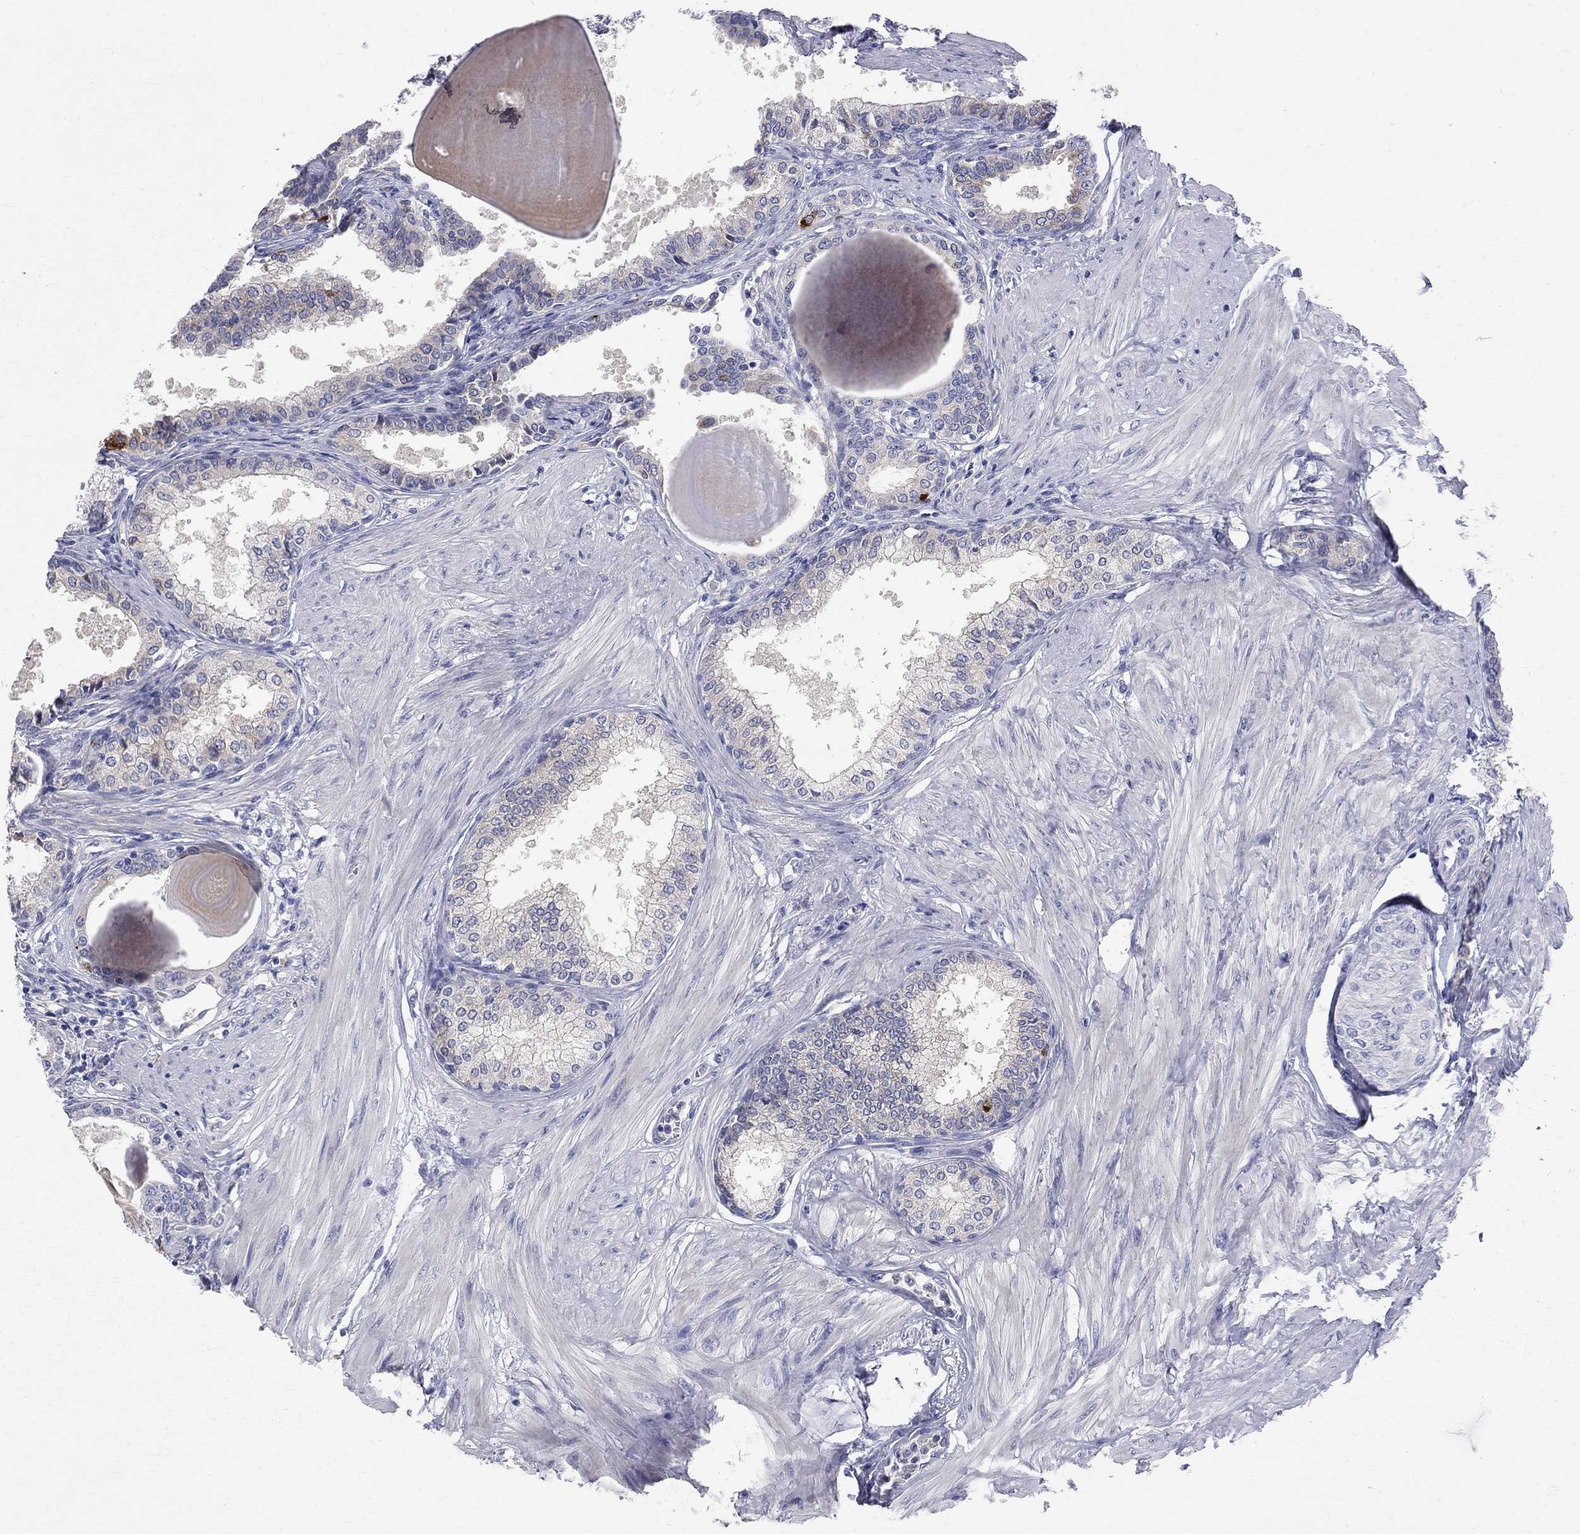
{"staining": {"intensity": "moderate", "quantity": "<25%", "location": "cytoplasmic/membranous"}, "tissue": "prostate", "cell_type": "Glandular cells", "image_type": "normal", "snomed": [{"axis": "morphology", "description": "Normal tissue, NOS"}, {"axis": "topography", "description": "Prostate"}], "caption": "Unremarkable prostate exhibits moderate cytoplasmic/membranous staining in approximately <25% of glandular cells (Stains: DAB in brown, nuclei in blue, Microscopy: brightfield microscopy at high magnification)..", "gene": "ACSL1", "patient": {"sex": "male", "age": 63}}